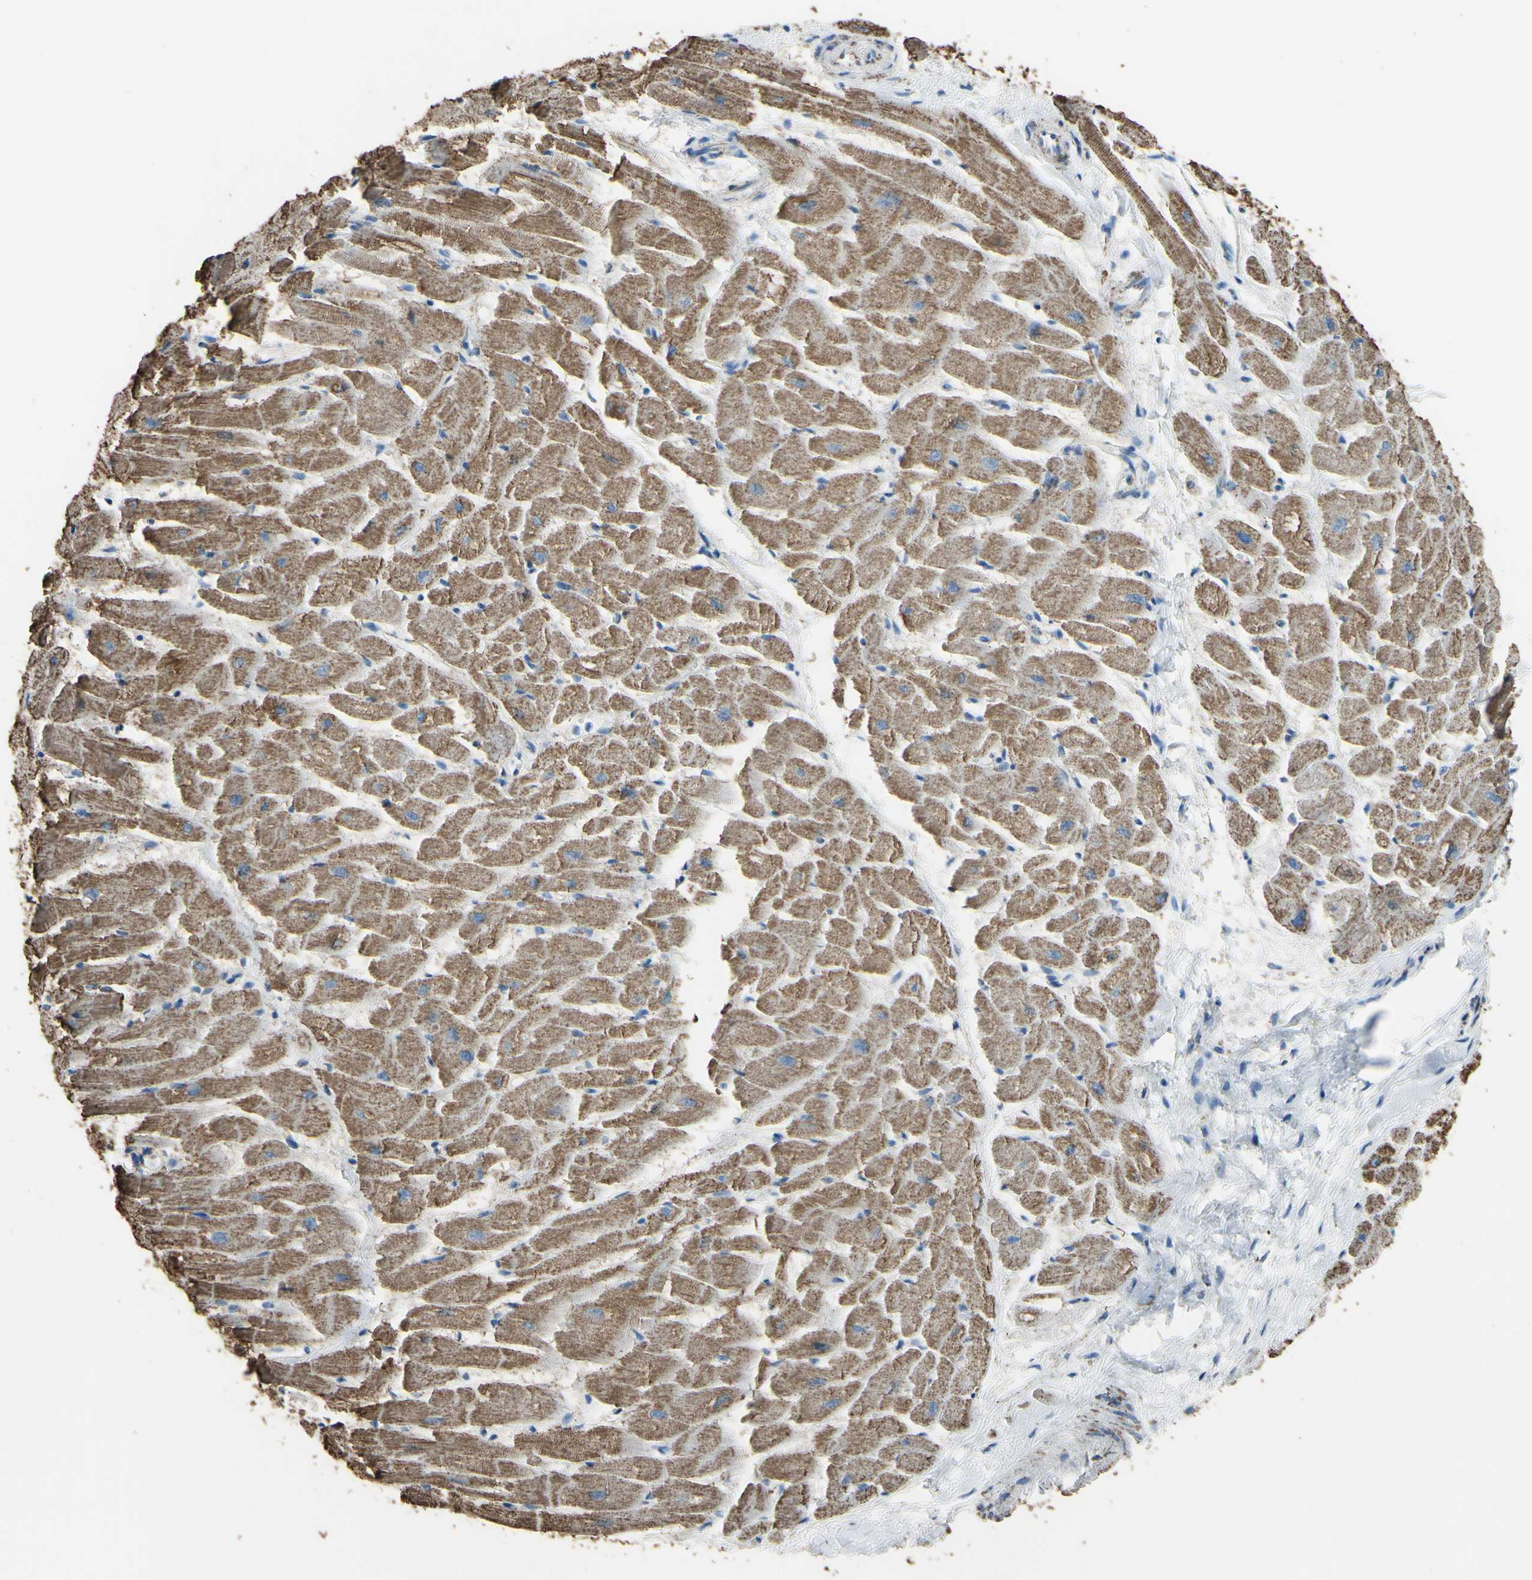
{"staining": {"intensity": "moderate", "quantity": ">75%", "location": "cytoplasmic/membranous"}, "tissue": "heart muscle", "cell_type": "Cardiomyocytes", "image_type": "normal", "snomed": [{"axis": "morphology", "description": "Normal tissue, NOS"}, {"axis": "topography", "description": "Heart"}], "caption": "About >75% of cardiomyocytes in normal heart muscle reveal moderate cytoplasmic/membranous protein staining as visualized by brown immunohistochemical staining.", "gene": "CMKLR2", "patient": {"sex": "female", "age": 19}}